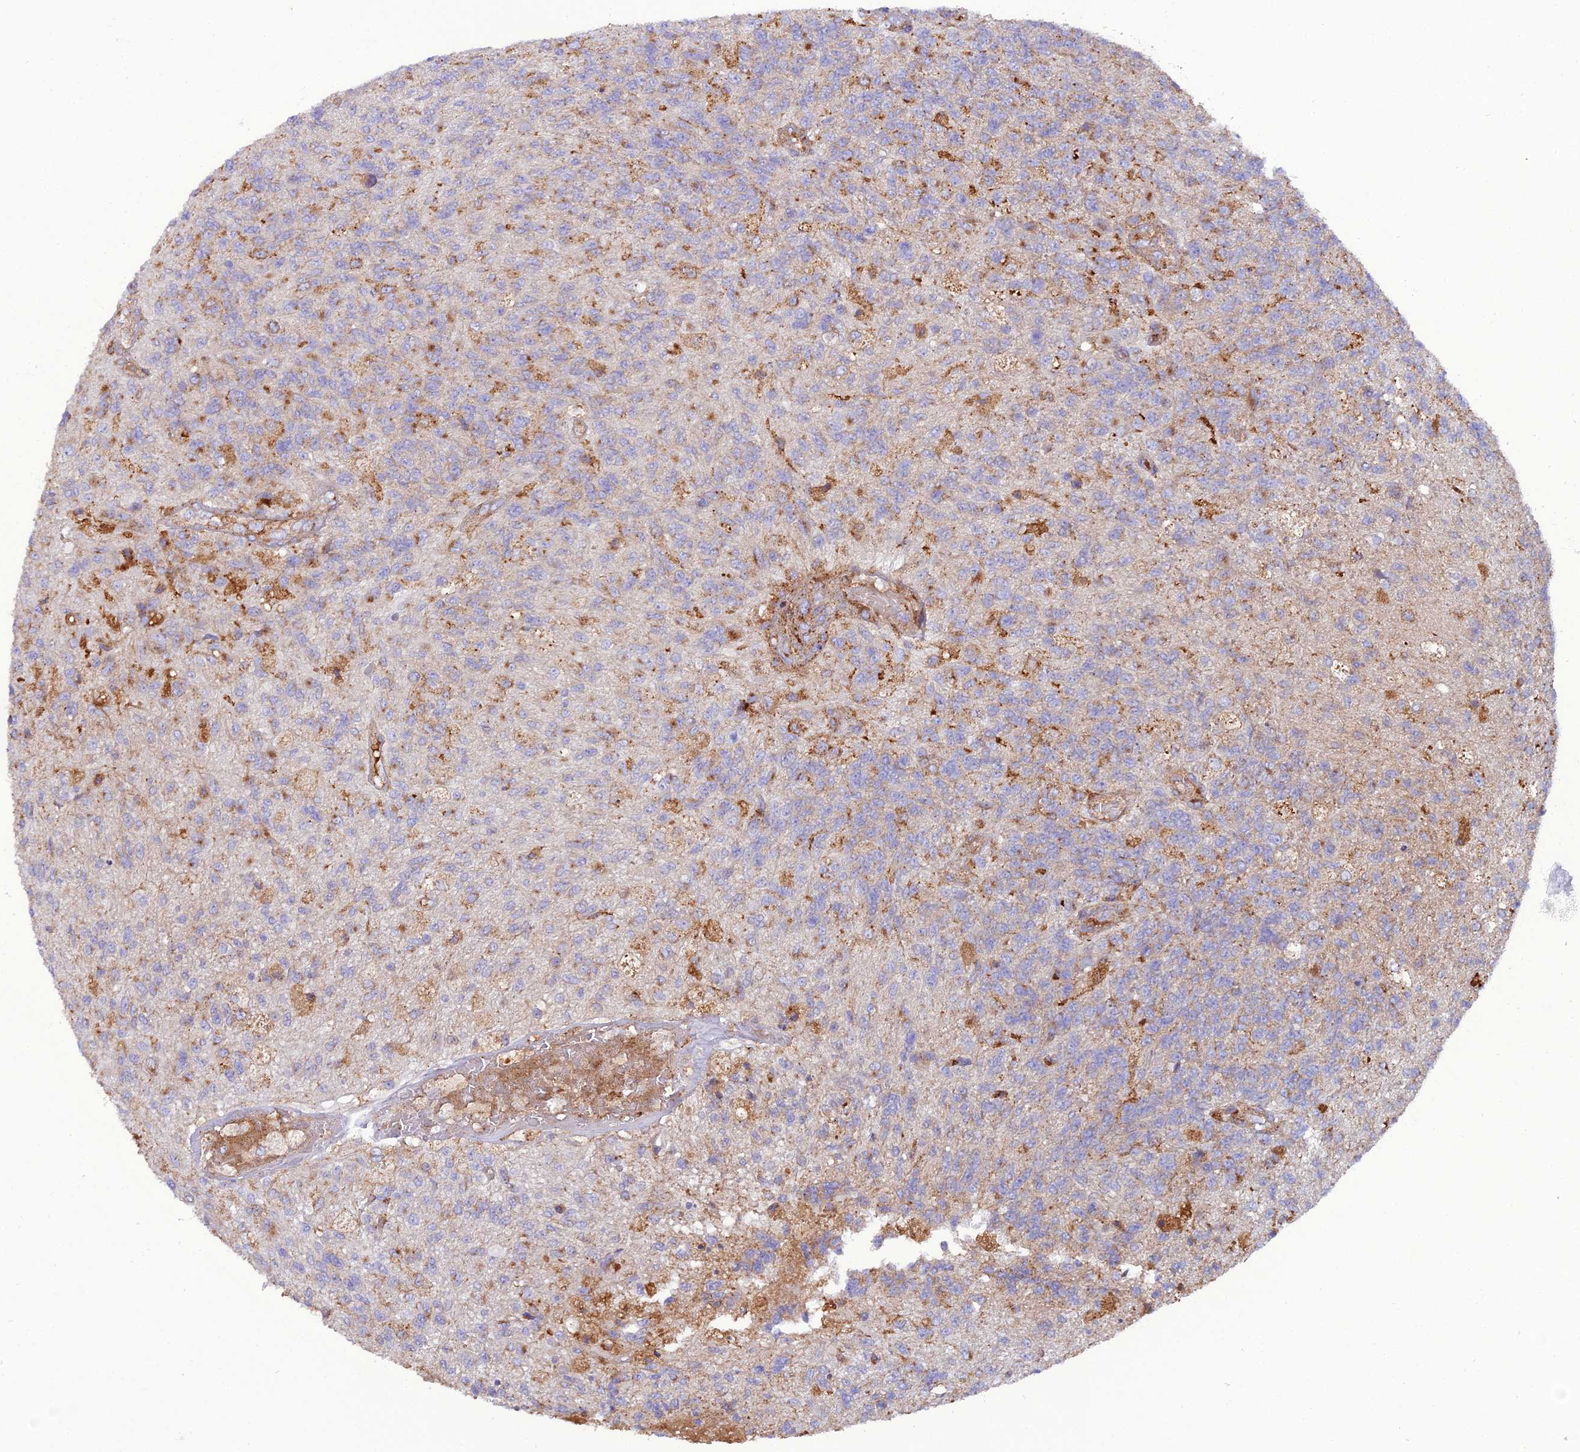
{"staining": {"intensity": "moderate", "quantity": "<25%", "location": "cytoplasmic/membranous"}, "tissue": "glioma", "cell_type": "Tumor cells", "image_type": "cancer", "snomed": [{"axis": "morphology", "description": "Glioma, malignant, High grade"}, {"axis": "topography", "description": "Brain"}], "caption": "Tumor cells exhibit moderate cytoplasmic/membranous expression in approximately <25% of cells in glioma. (DAB IHC with brightfield microscopy, high magnification).", "gene": "LNPEP", "patient": {"sex": "male", "age": 56}}